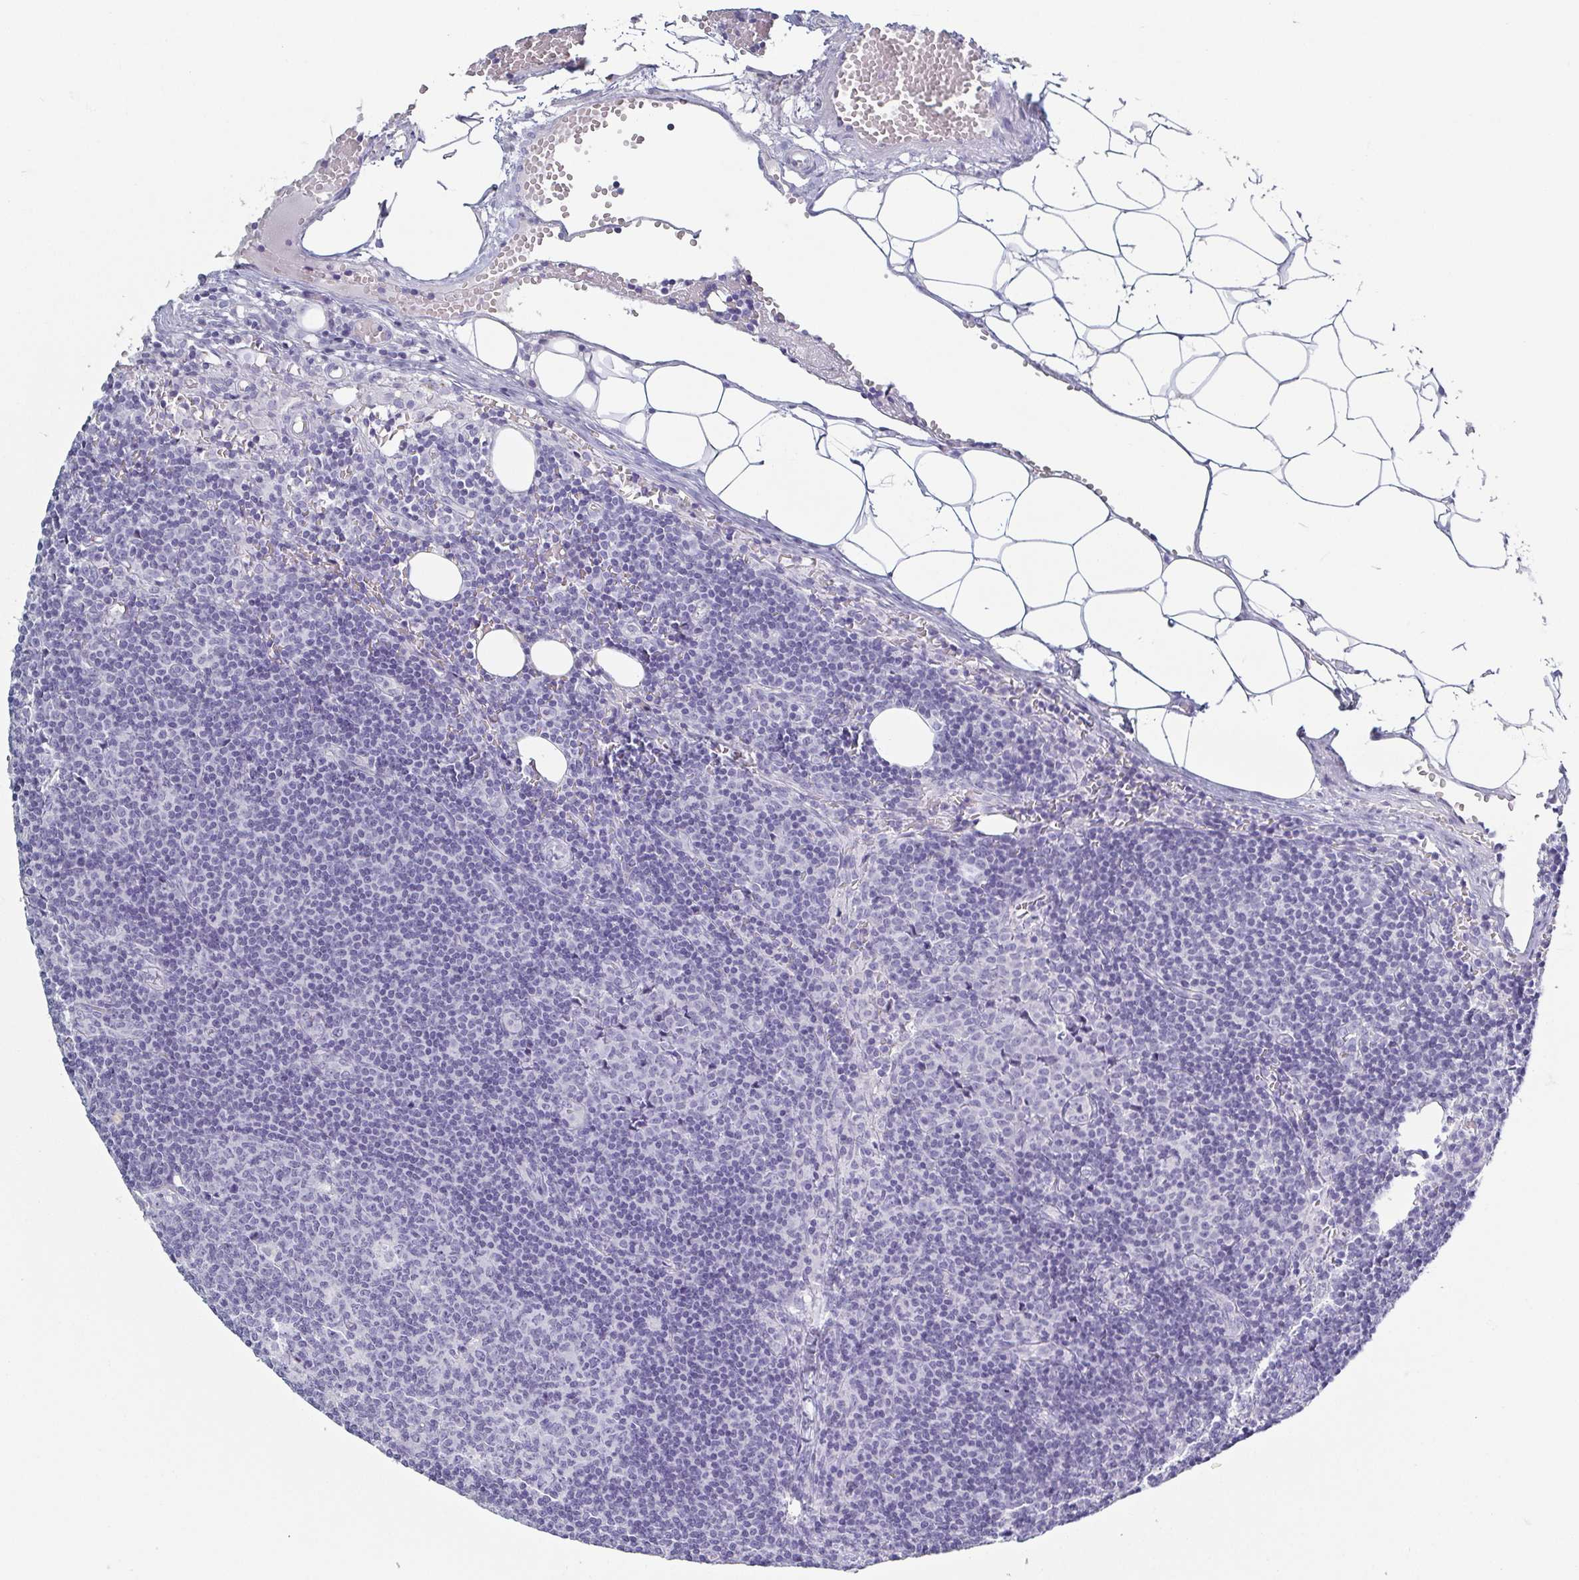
{"staining": {"intensity": "negative", "quantity": "none", "location": "none"}, "tissue": "lymph node", "cell_type": "Germinal center cells", "image_type": "normal", "snomed": [{"axis": "morphology", "description": "Normal tissue, NOS"}, {"axis": "topography", "description": "Lymph node"}], "caption": "Immunohistochemical staining of normal human lymph node displays no significant staining in germinal center cells.", "gene": "ZG16B", "patient": {"sex": "female", "age": 41}}